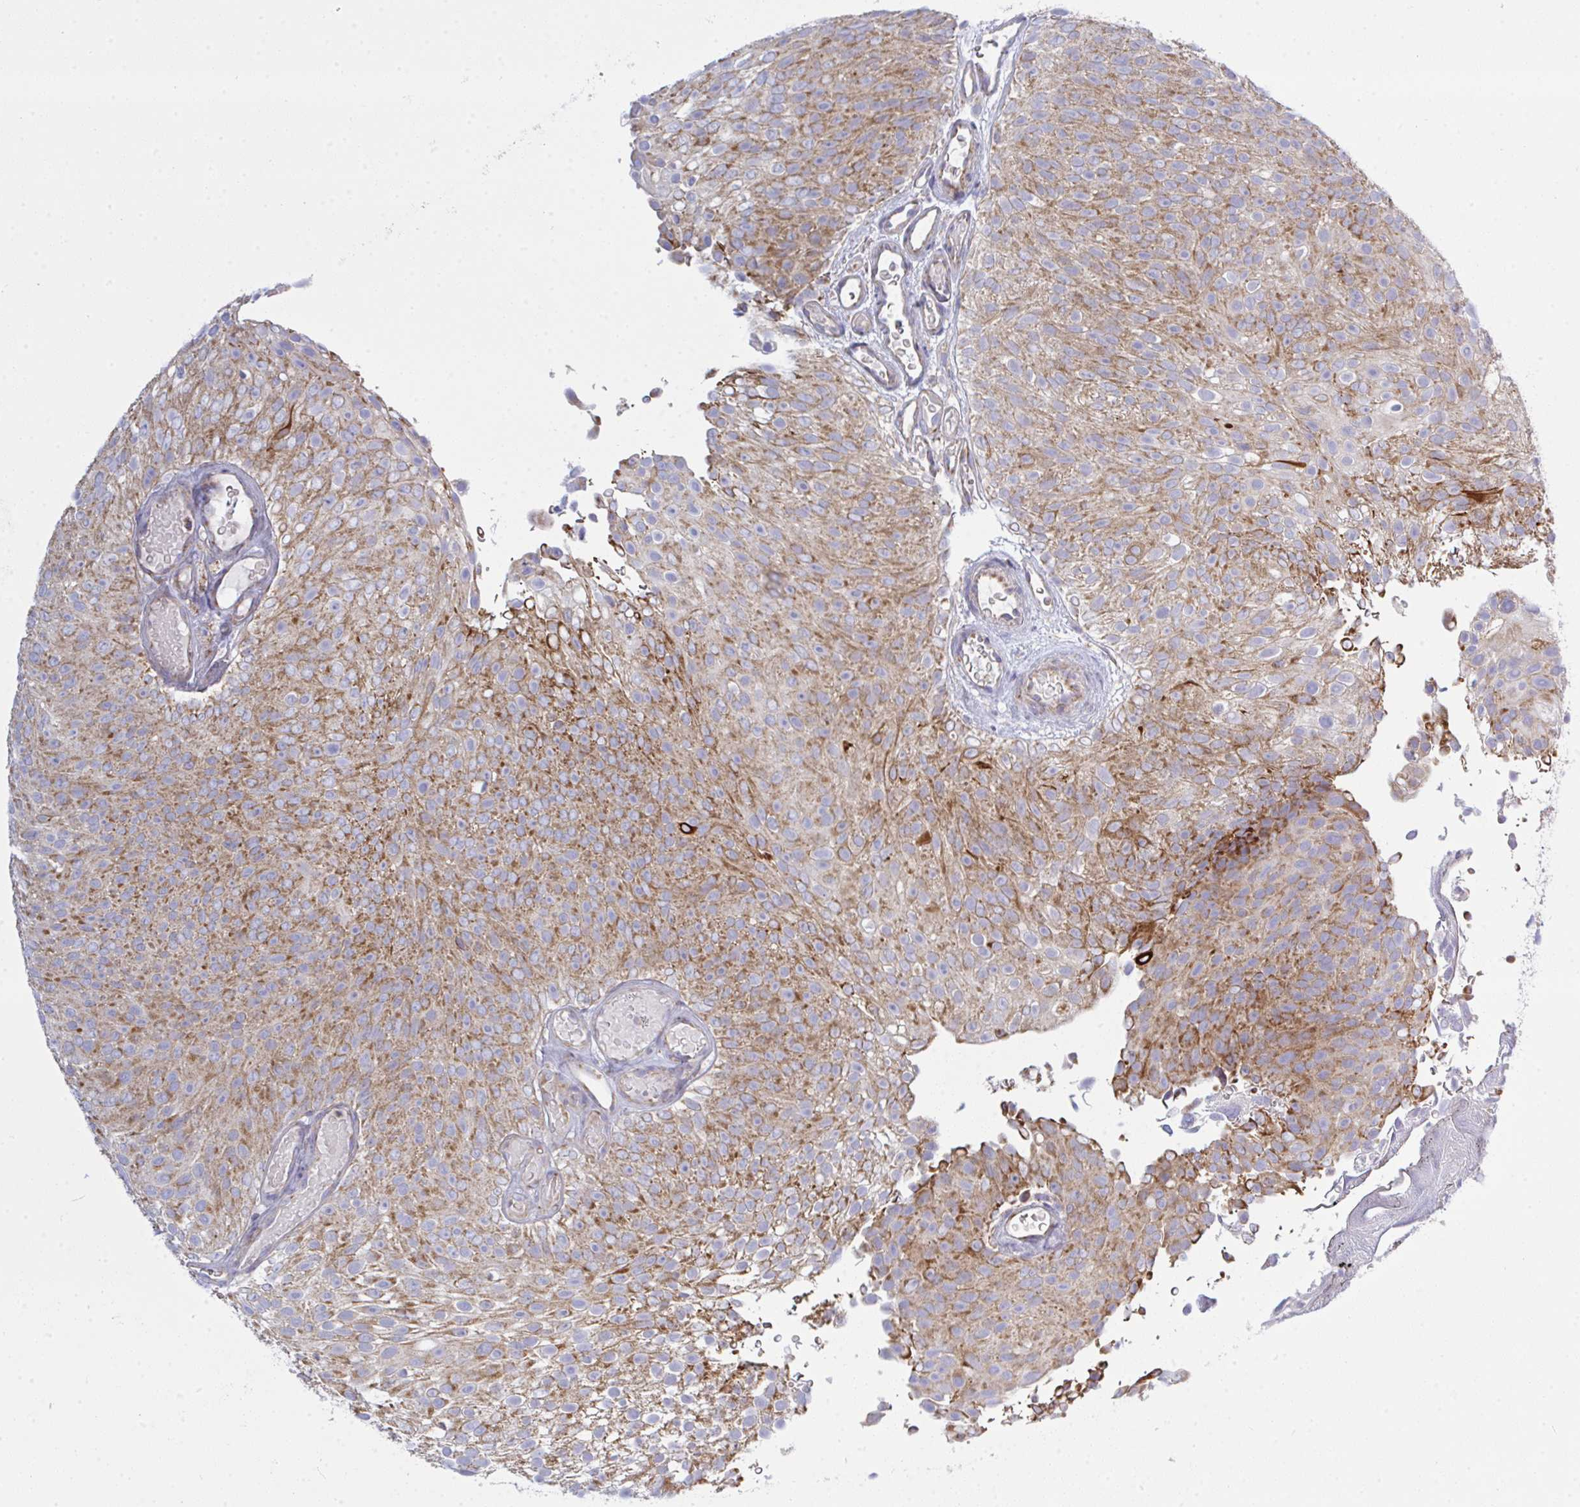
{"staining": {"intensity": "moderate", "quantity": ">75%", "location": "cytoplasmic/membranous"}, "tissue": "urothelial cancer", "cell_type": "Tumor cells", "image_type": "cancer", "snomed": [{"axis": "morphology", "description": "Urothelial carcinoma, Low grade"}, {"axis": "topography", "description": "Urinary bladder"}], "caption": "Immunohistochemical staining of human urothelial cancer displays moderate cytoplasmic/membranous protein positivity in approximately >75% of tumor cells.", "gene": "NDUFA7", "patient": {"sex": "male", "age": 78}}